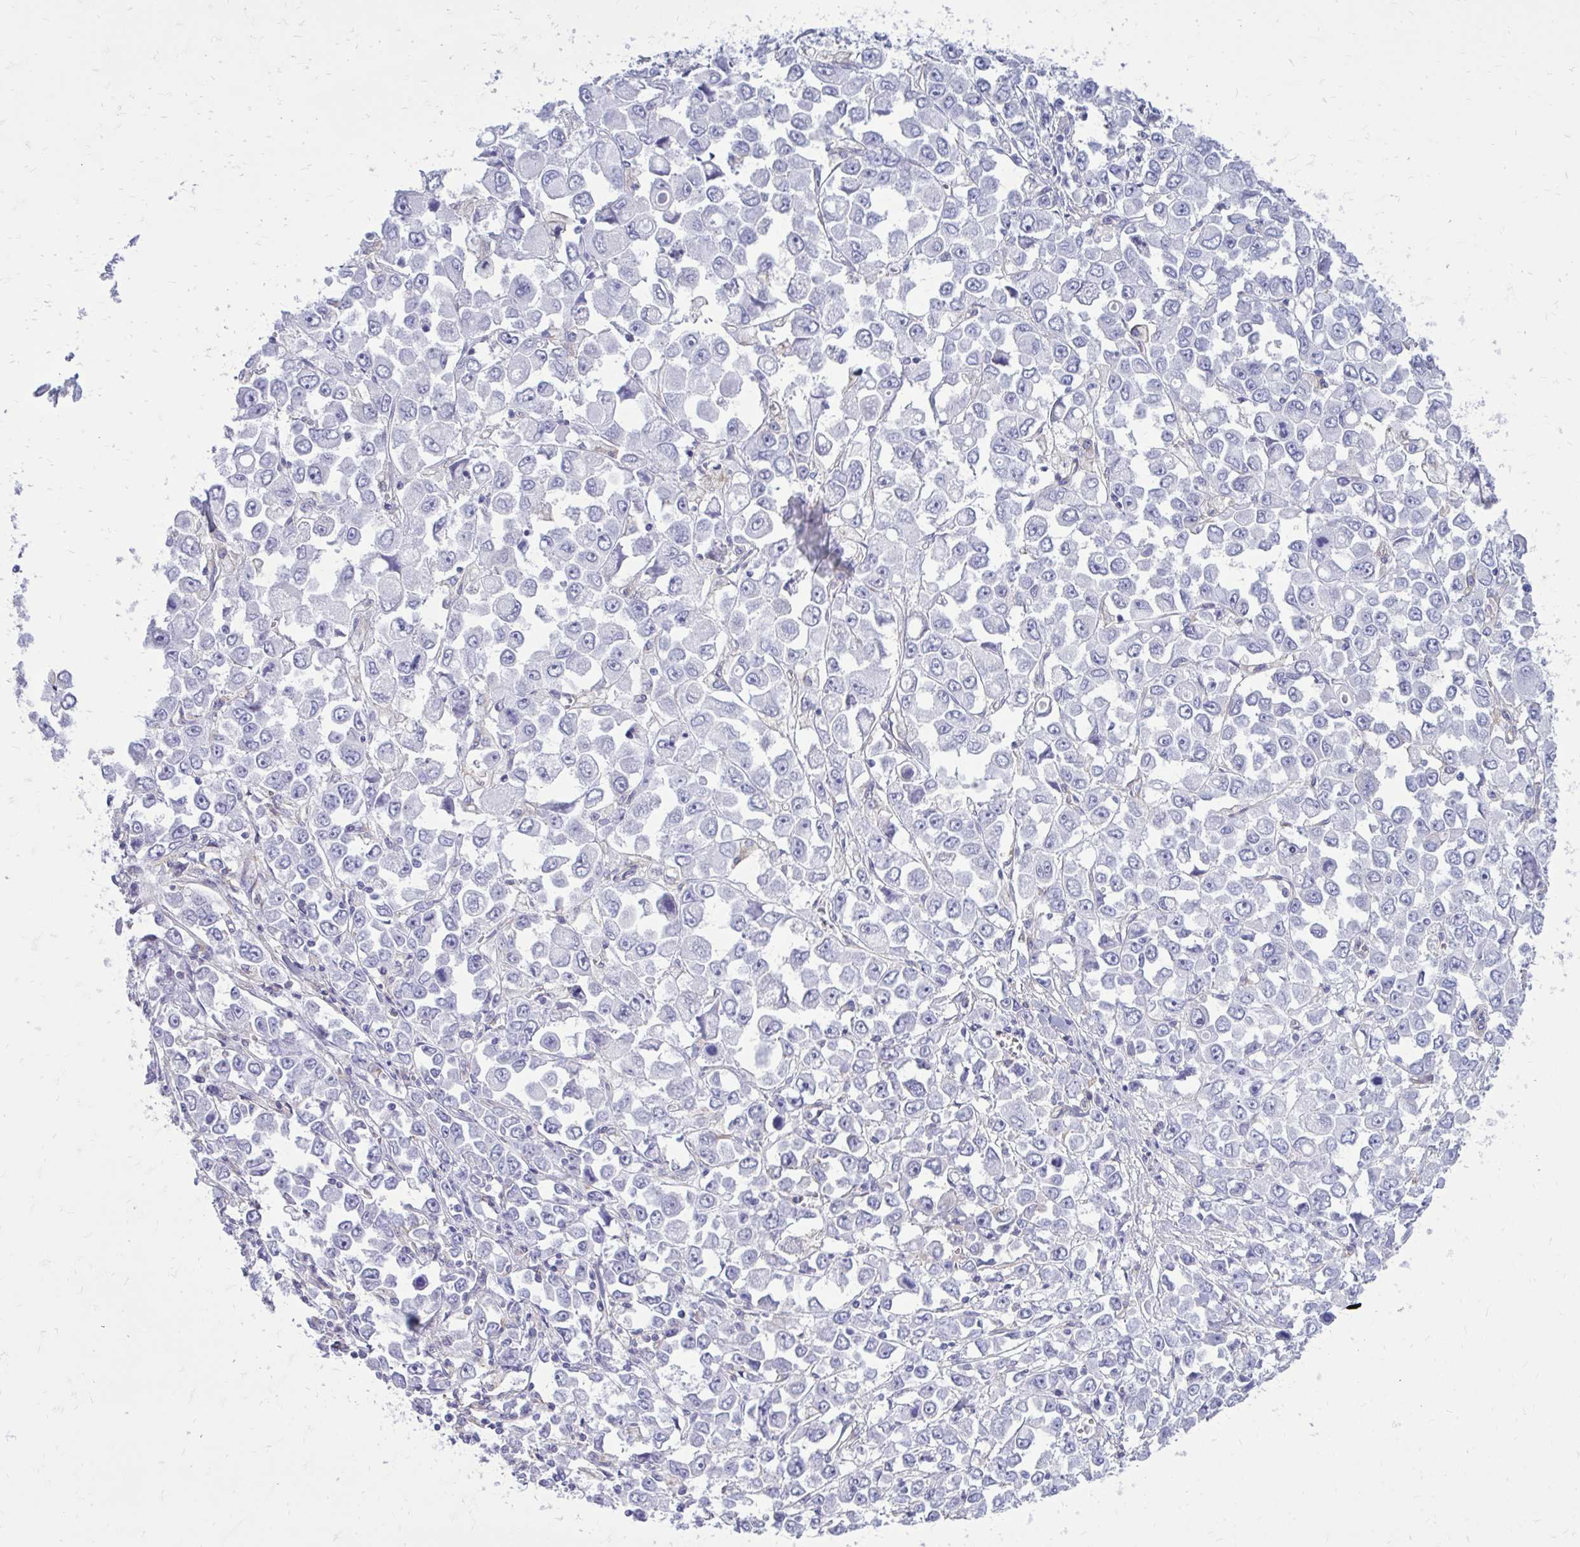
{"staining": {"intensity": "negative", "quantity": "none", "location": "none"}, "tissue": "stomach cancer", "cell_type": "Tumor cells", "image_type": "cancer", "snomed": [{"axis": "morphology", "description": "Adenocarcinoma, NOS"}, {"axis": "topography", "description": "Stomach, upper"}], "caption": "Adenocarcinoma (stomach) was stained to show a protein in brown. There is no significant positivity in tumor cells.", "gene": "CLTA", "patient": {"sex": "male", "age": 70}}